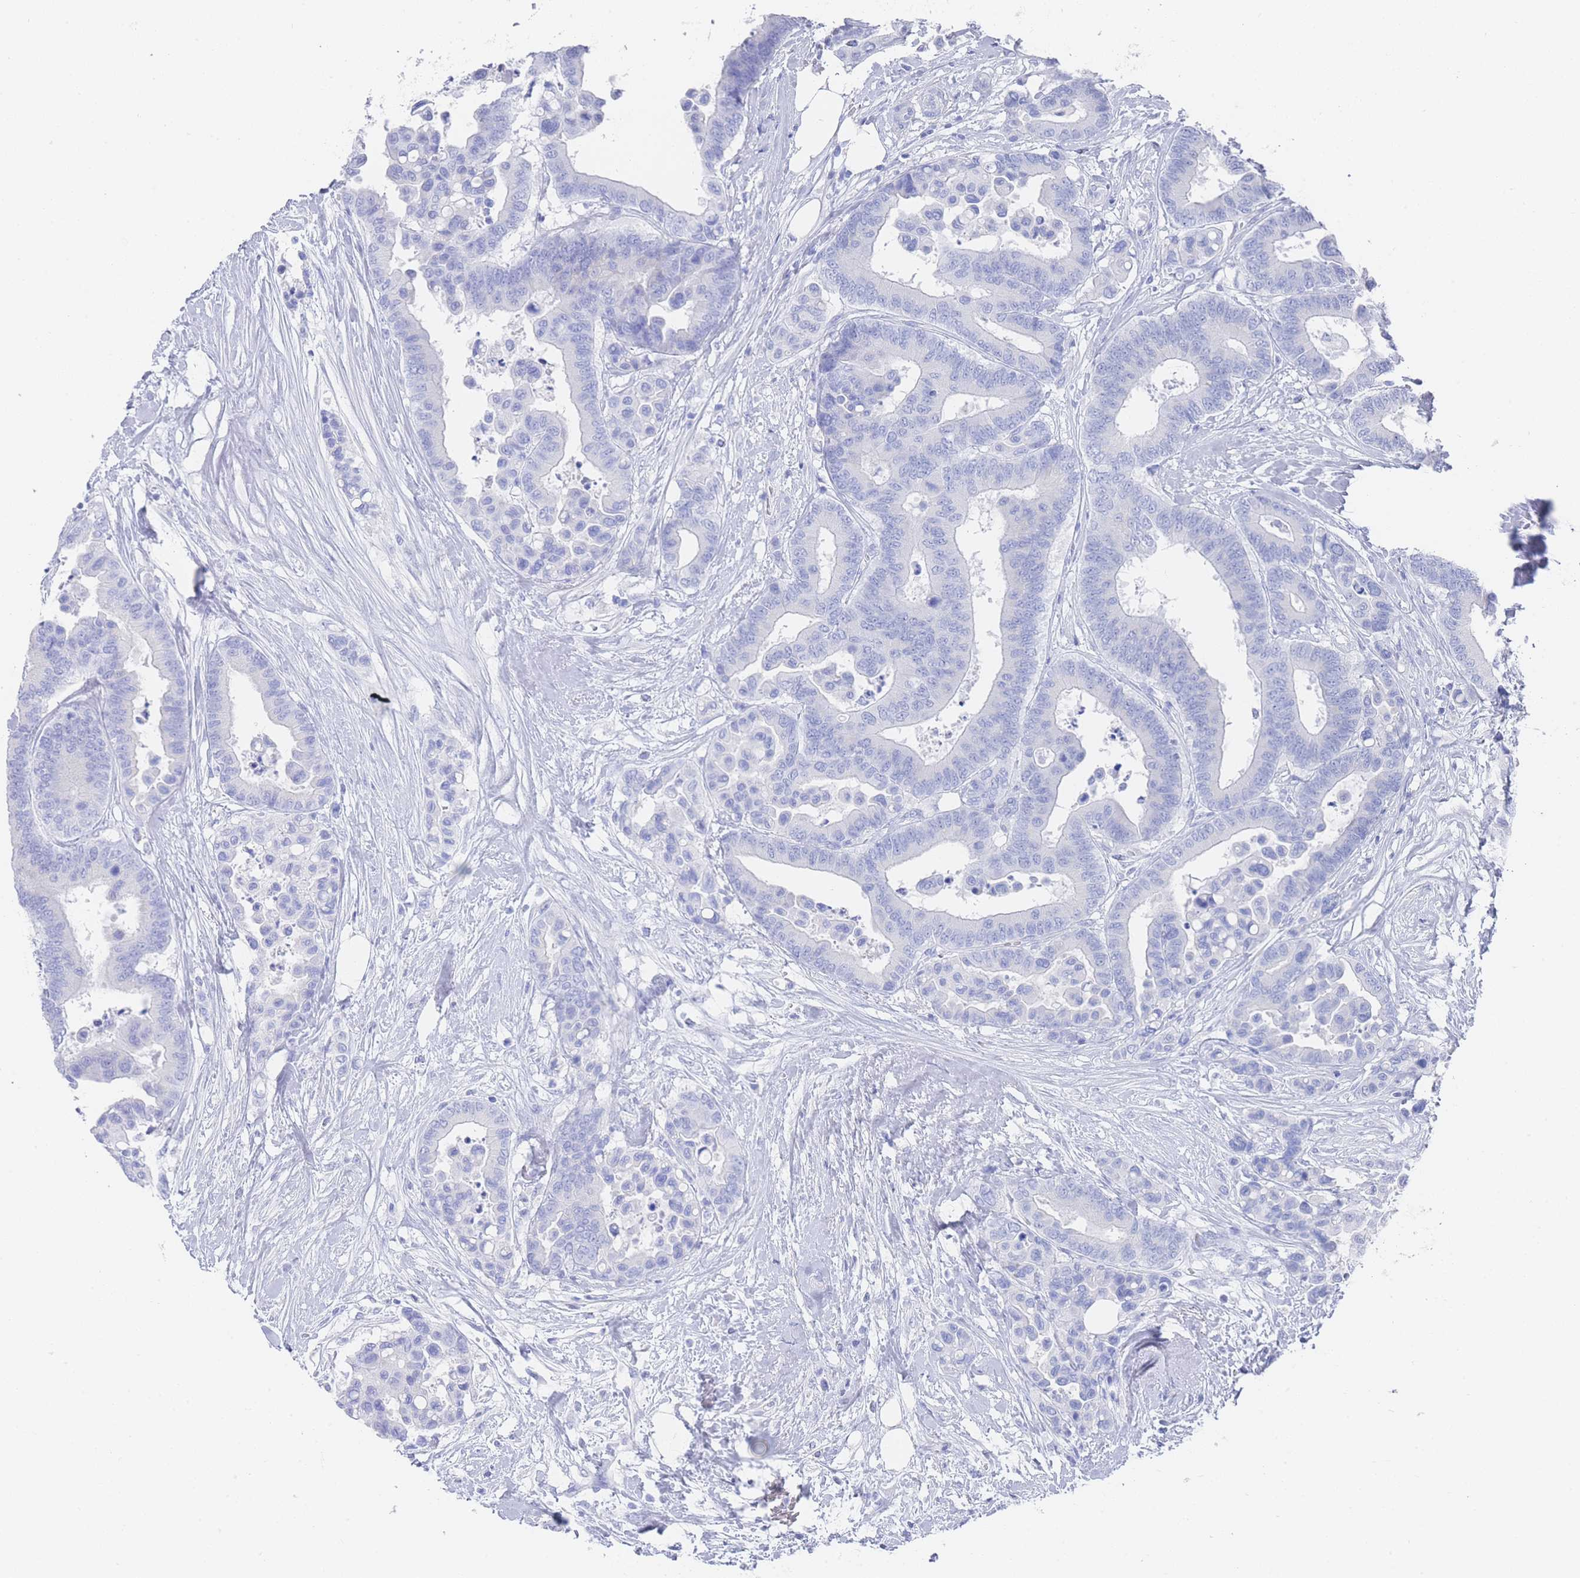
{"staining": {"intensity": "negative", "quantity": "none", "location": "none"}, "tissue": "colorectal cancer", "cell_type": "Tumor cells", "image_type": "cancer", "snomed": [{"axis": "morphology", "description": "Adenocarcinoma, NOS"}, {"axis": "topography", "description": "Colon"}], "caption": "An immunohistochemistry (IHC) image of adenocarcinoma (colorectal) is shown. There is no staining in tumor cells of adenocarcinoma (colorectal).", "gene": "LRRC37A", "patient": {"sex": "male", "age": 82}}